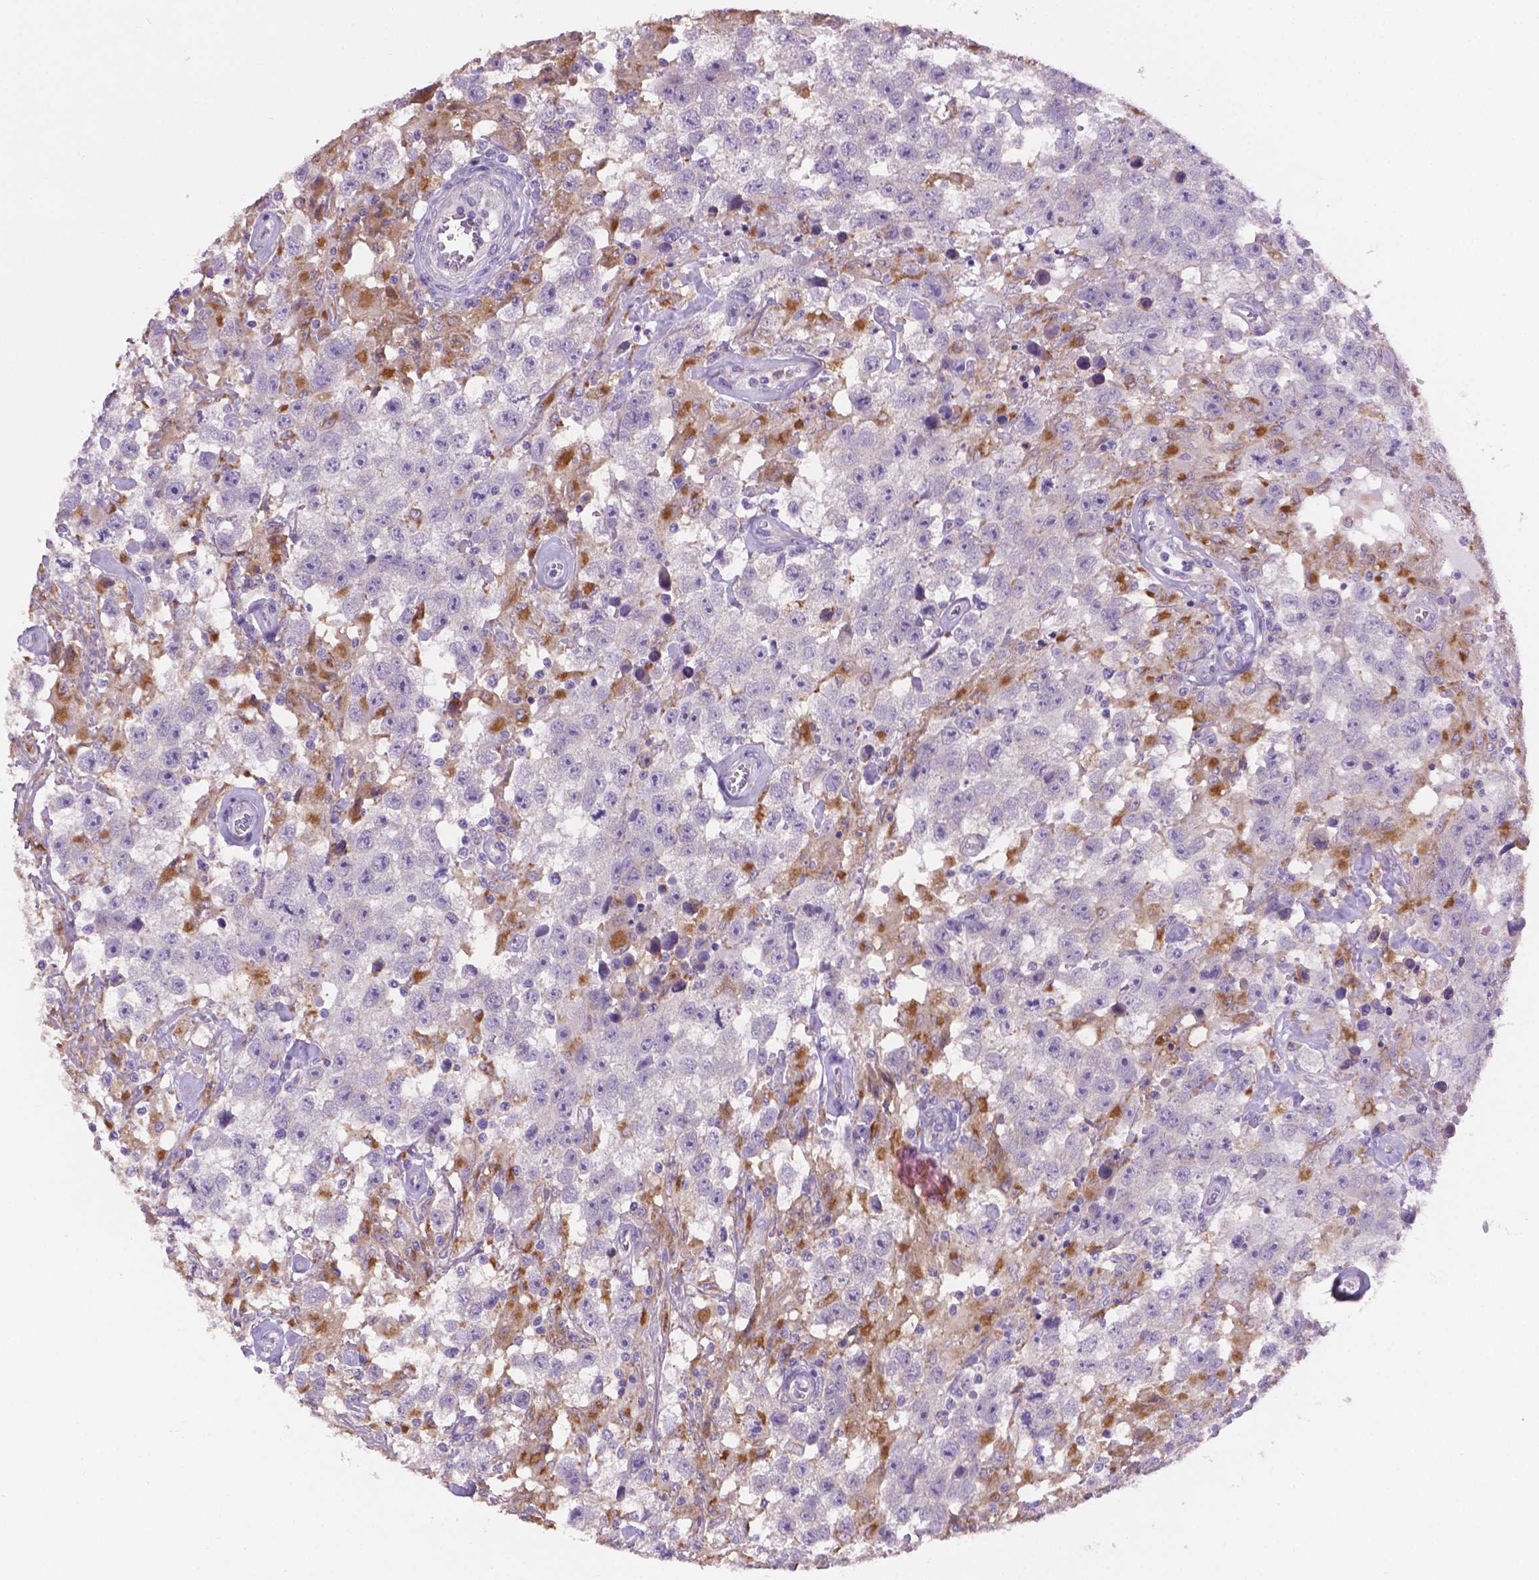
{"staining": {"intensity": "negative", "quantity": "none", "location": "none"}, "tissue": "testis cancer", "cell_type": "Tumor cells", "image_type": "cancer", "snomed": [{"axis": "morphology", "description": "Seminoma, NOS"}, {"axis": "topography", "description": "Testis"}], "caption": "A micrograph of human testis cancer is negative for staining in tumor cells.", "gene": "CDH7", "patient": {"sex": "male", "age": 43}}